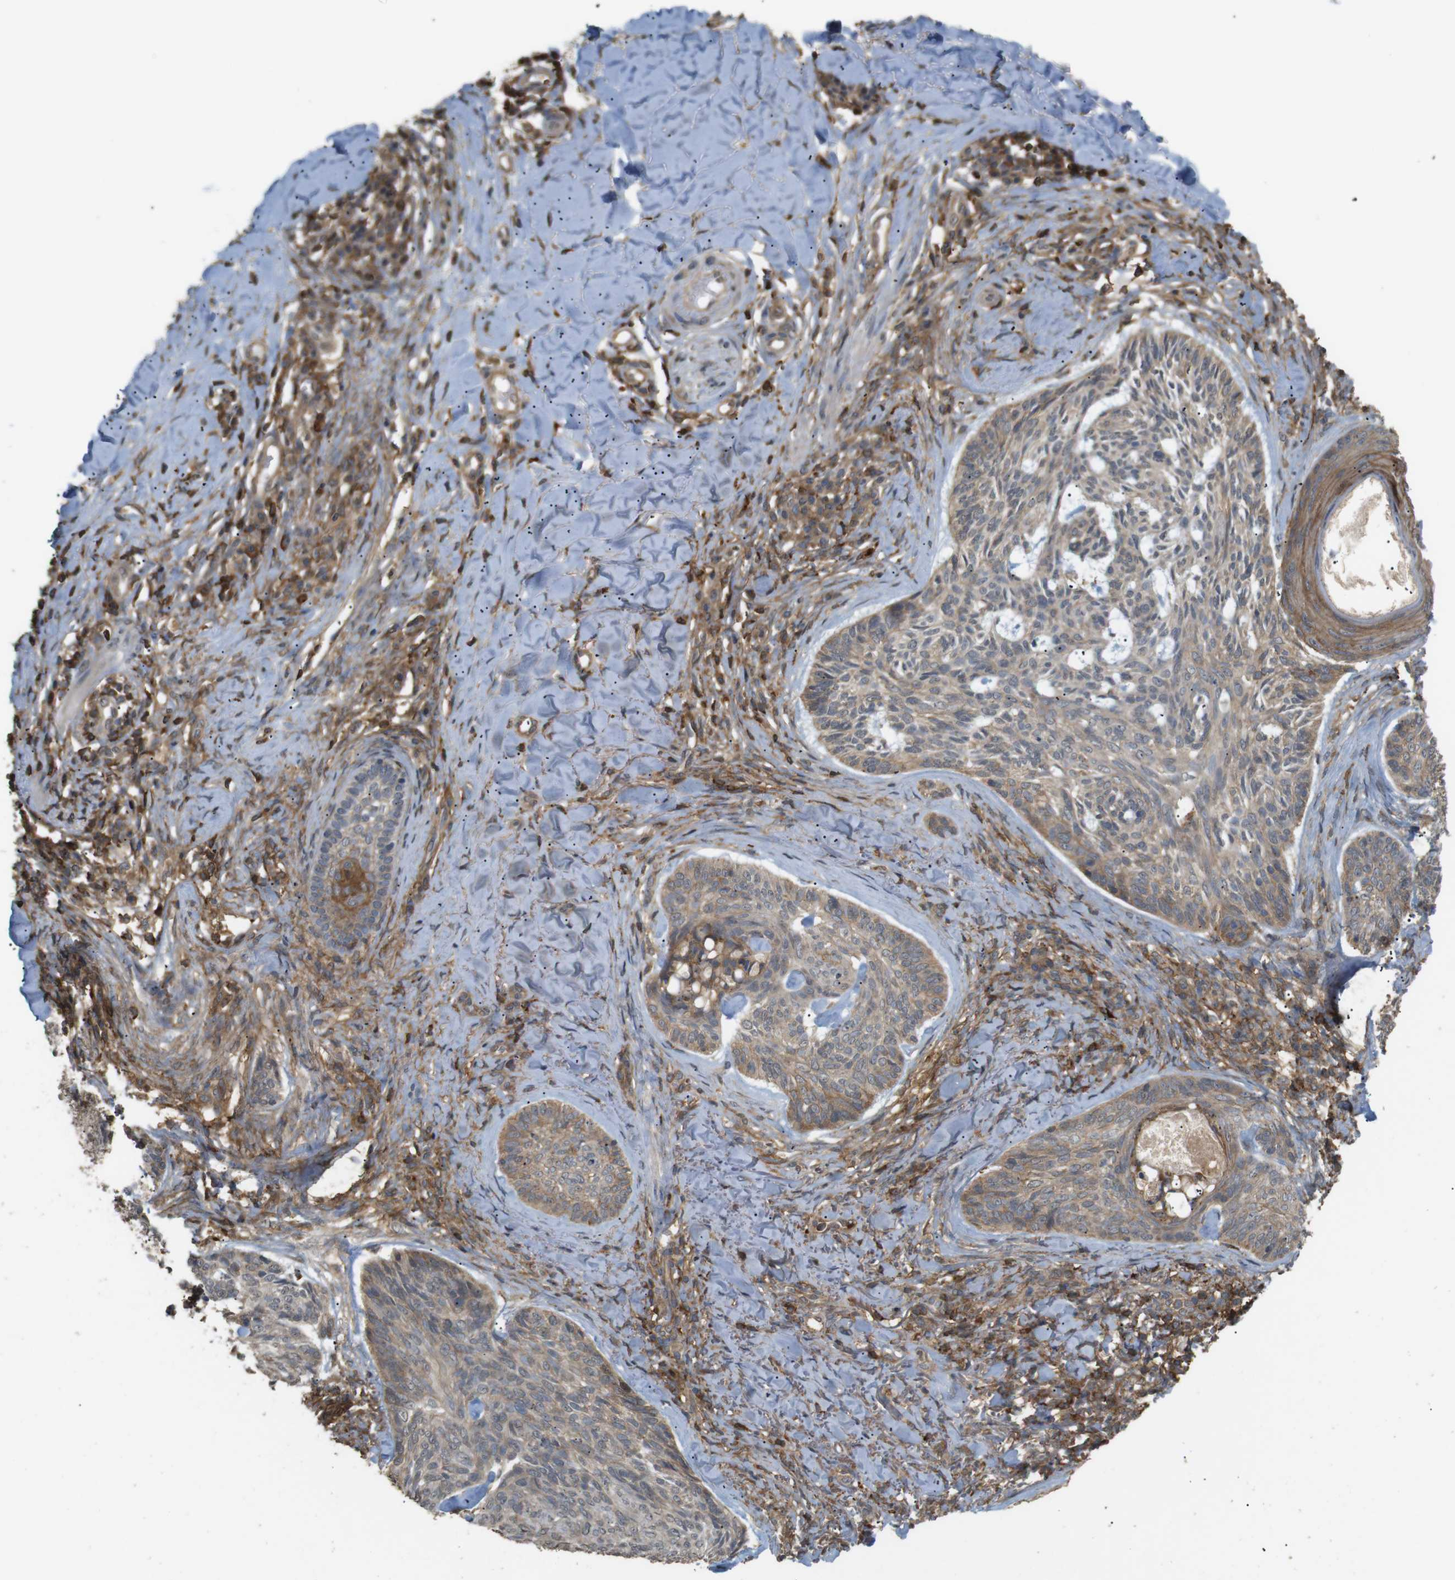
{"staining": {"intensity": "weak", "quantity": ">75%", "location": "cytoplasmic/membranous"}, "tissue": "skin cancer", "cell_type": "Tumor cells", "image_type": "cancer", "snomed": [{"axis": "morphology", "description": "Basal cell carcinoma"}, {"axis": "topography", "description": "Skin"}], "caption": "A micrograph showing weak cytoplasmic/membranous positivity in about >75% of tumor cells in basal cell carcinoma (skin), as visualized by brown immunohistochemical staining.", "gene": "KSR1", "patient": {"sex": "male", "age": 43}}